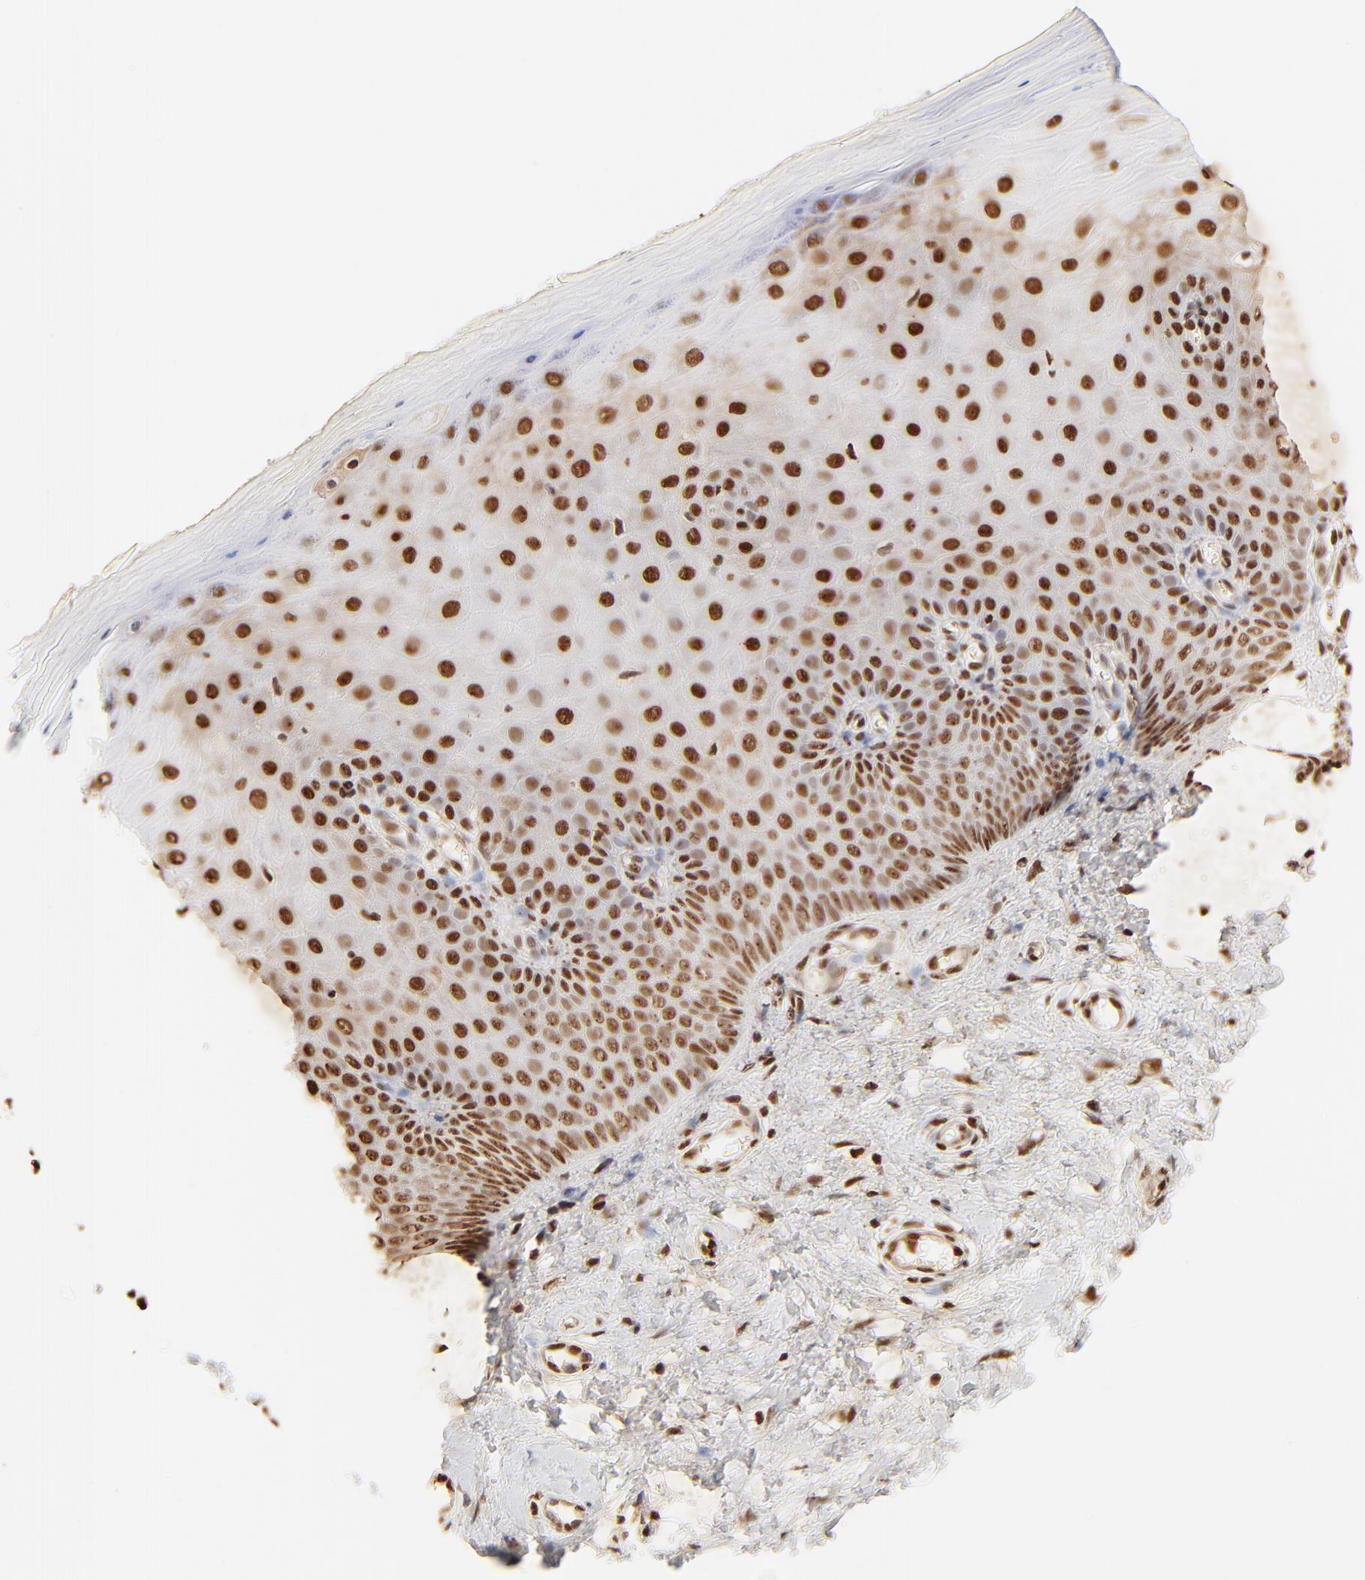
{"staining": {"intensity": "strong", "quantity": ">75%", "location": "nuclear"}, "tissue": "cervix", "cell_type": "Glandular cells", "image_type": "normal", "snomed": [{"axis": "morphology", "description": "Normal tissue, NOS"}, {"axis": "topography", "description": "Cervix"}], "caption": "A brown stain shows strong nuclear positivity of a protein in glandular cells of normal human cervix. (DAB IHC with brightfield microscopy, high magnification).", "gene": "FAM50A", "patient": {"sex": "female", "age": 55}}